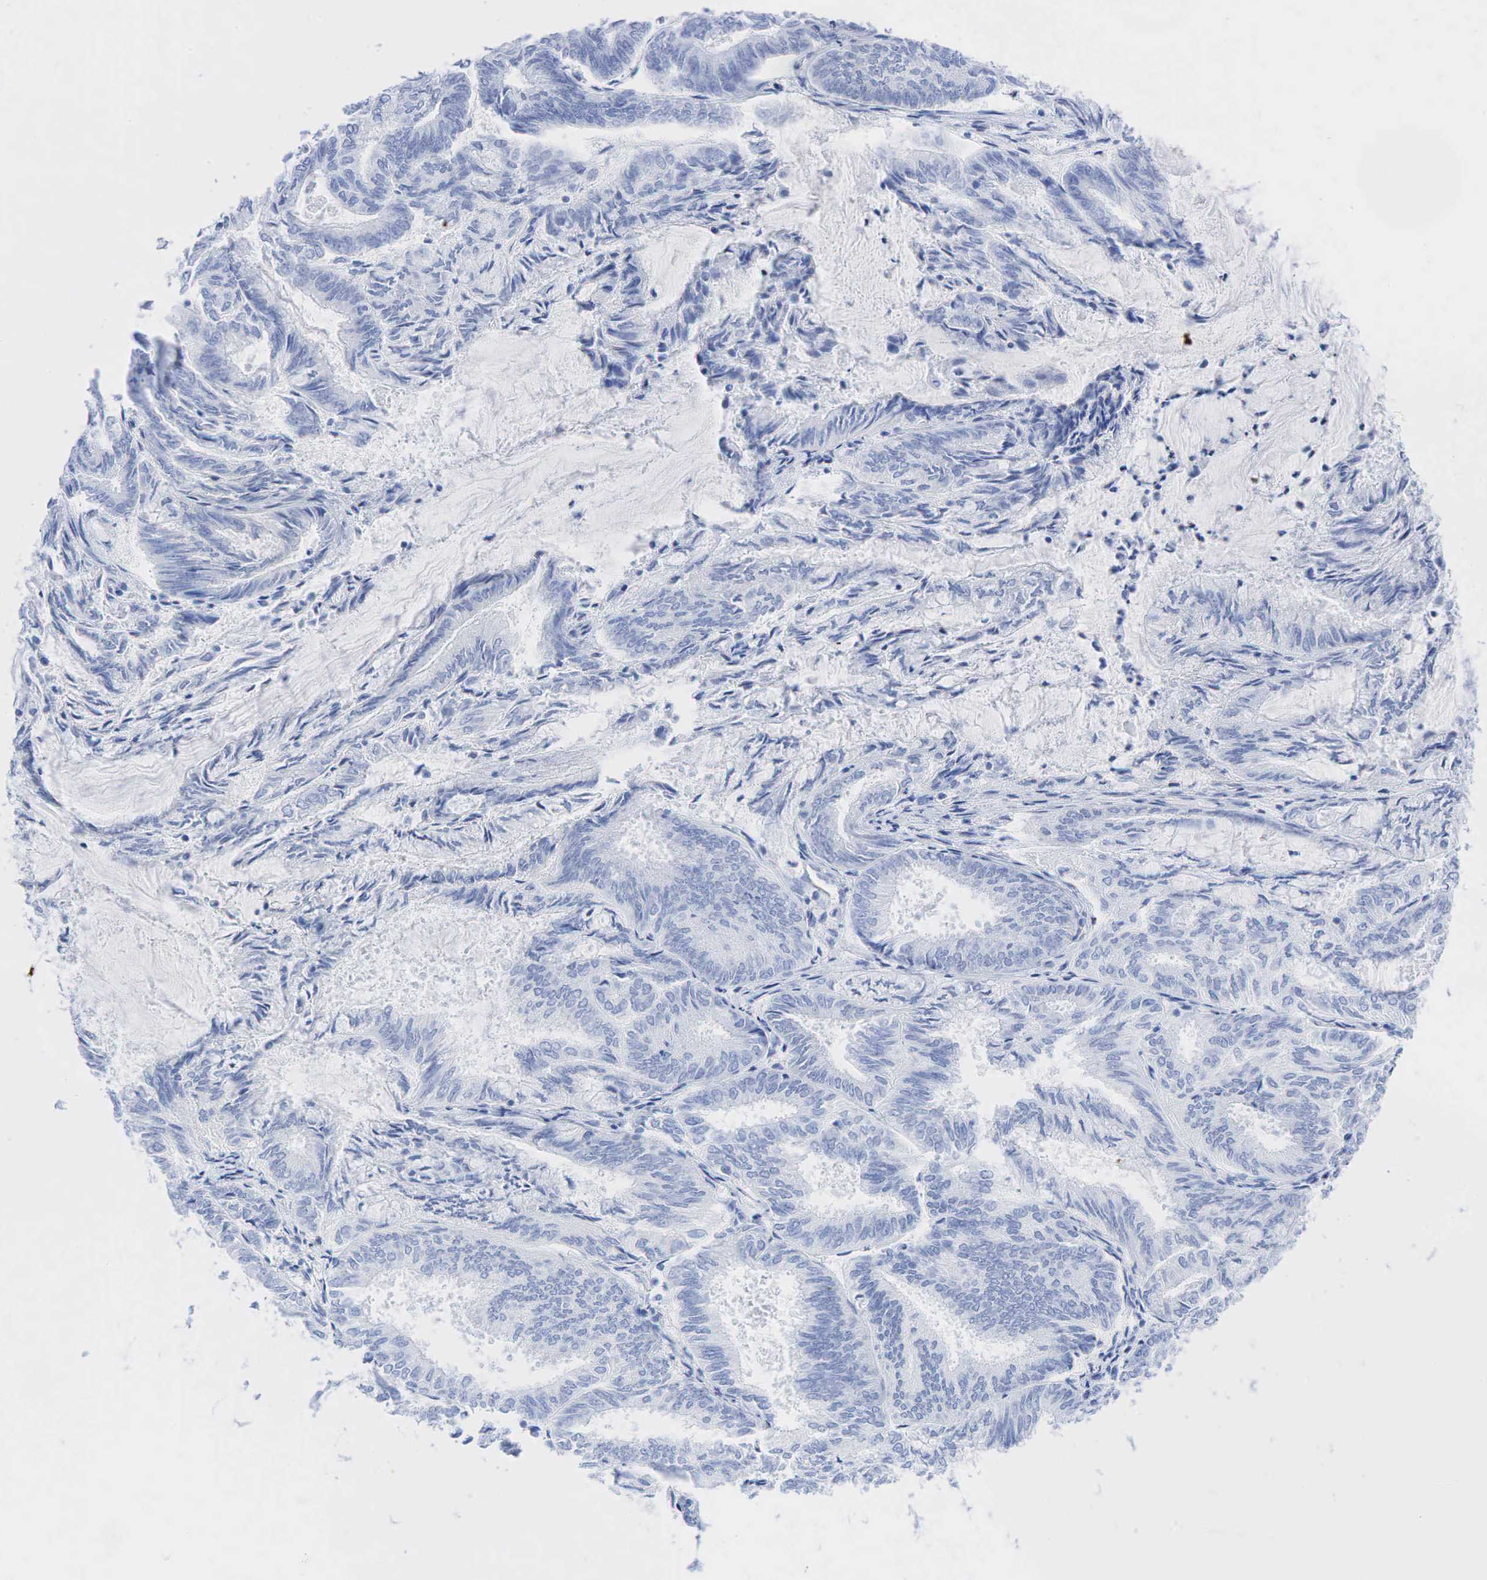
{"staining": {"intensity": "negative", "quantity": "none", "location": "none"}, "tissue": "endometrial cancer", "cell_type": "Tumor cells", "image_type": "cancer", "snomed": [{"axis": "morphology", "description": "Adenocarcinoma, NOS"}, {"axis": "topography", "description": "Endometrium"}], "caption": "IHC image of human endometrial adenocarcinoma stained for a protein (brown), which reveals no staining in tumor cells.", "gene": "INHA", "patient": {"sex": "female", "age": 59}}